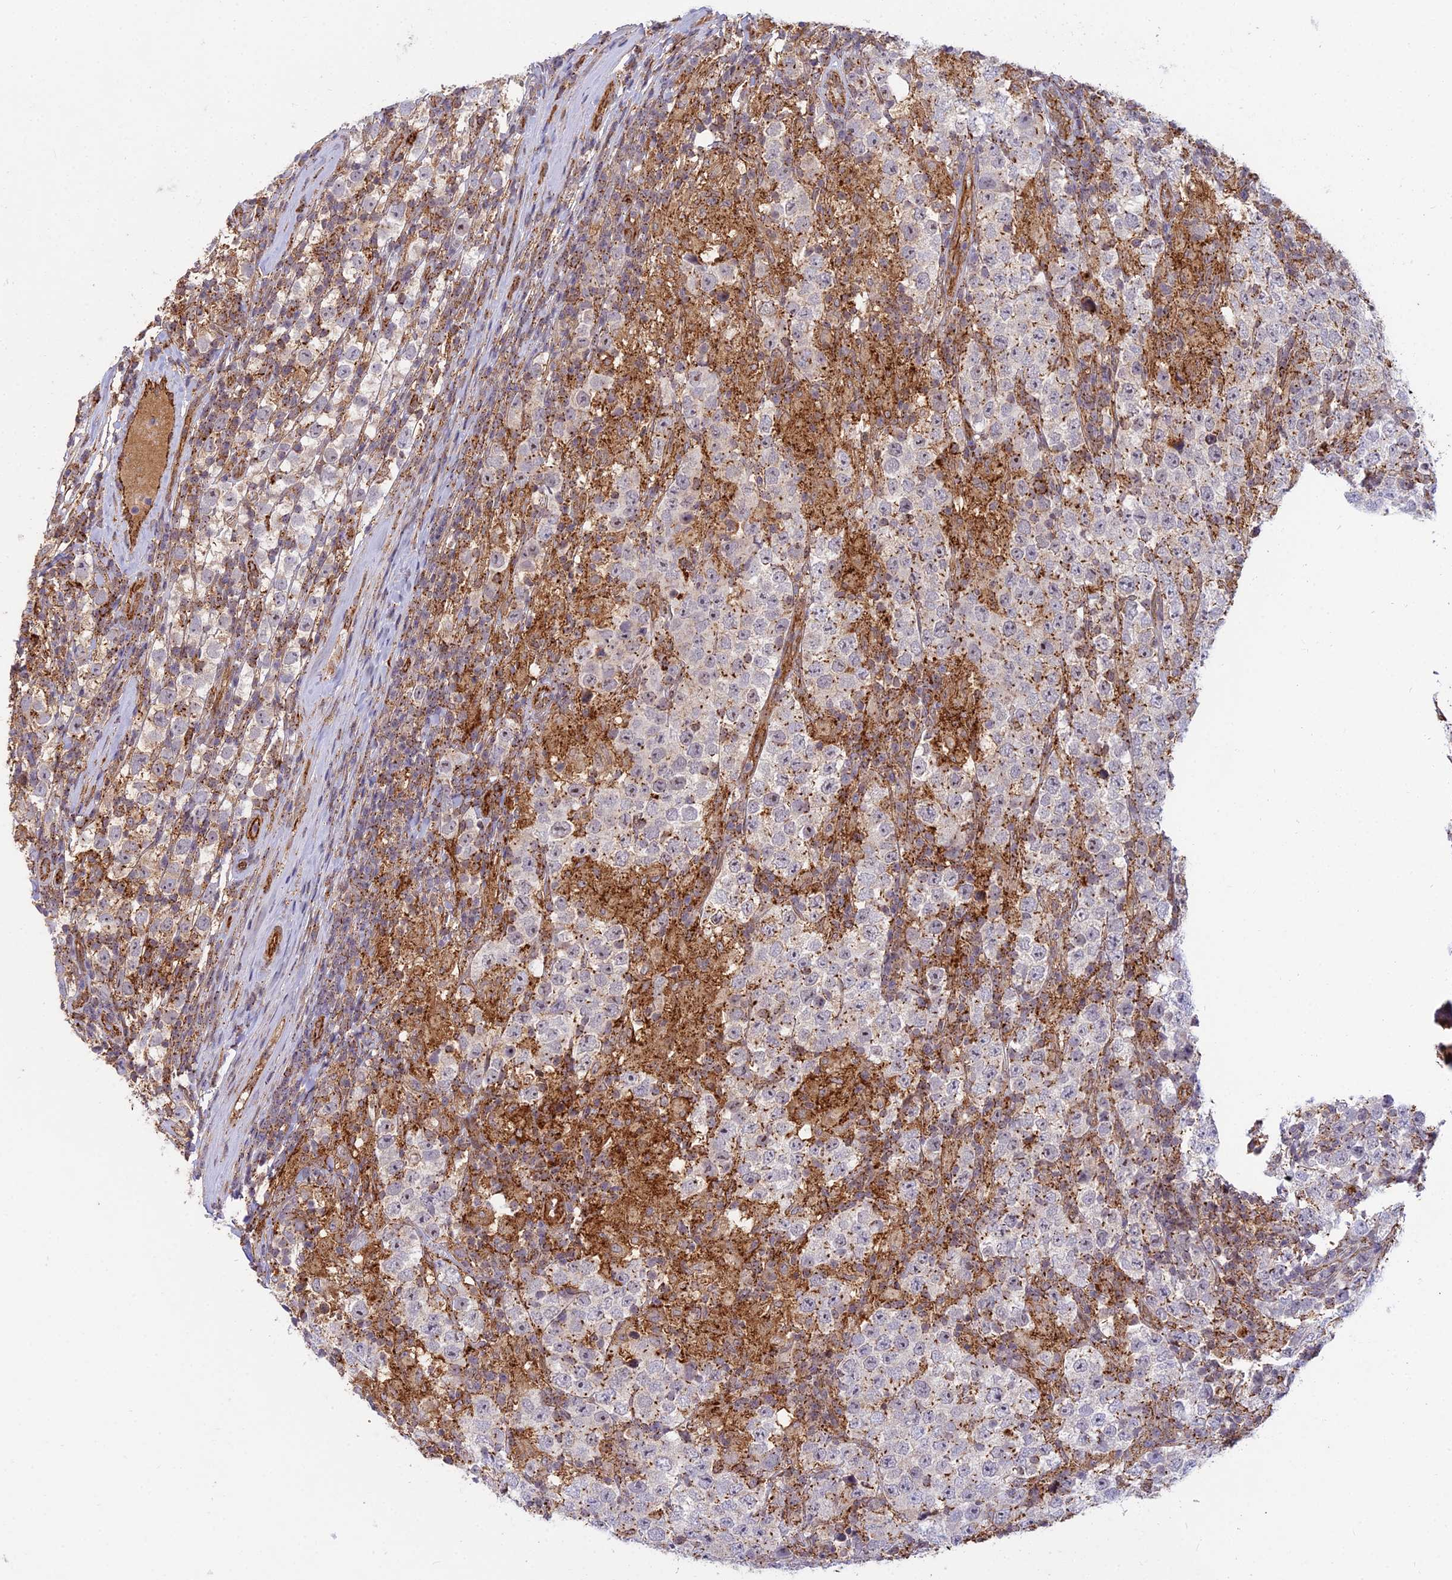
{"staining": {"intensity": "moderate", "quantity": "<25%", "location": "cytoplasmic/membranous"}, "tissue": "testis cancer", "cell_type": "Tumor cells", "image_type": "cancer", "snomed": [{"axis": "morphology", "description": "Normal tissue, NOS"}, {"axis": "morphology", "description": "Urothelial carcinoma, High grade"}, {"axis": "morphology", "description": "Seminoma, NOS"}, {"axis": "morphology", "description": "Carcinoma, Embryonal, NOS"}, {"axis": "topography", "description": "Urinary bladder"}, {"axis": "topography", "description": "Testis"}], "caption": "Protein expression analysis of testis cancer (seminoma) reveals moderate cytoplasmic/membranous expression in approximately <25% of tumor cells. The protein is stained brown, and the nuclei are stained in blue (DAB IHC with brightfield microscopy, high magnification).", "gene": "SAPCD2", "patient": {"sex": "male", "age": 41}}